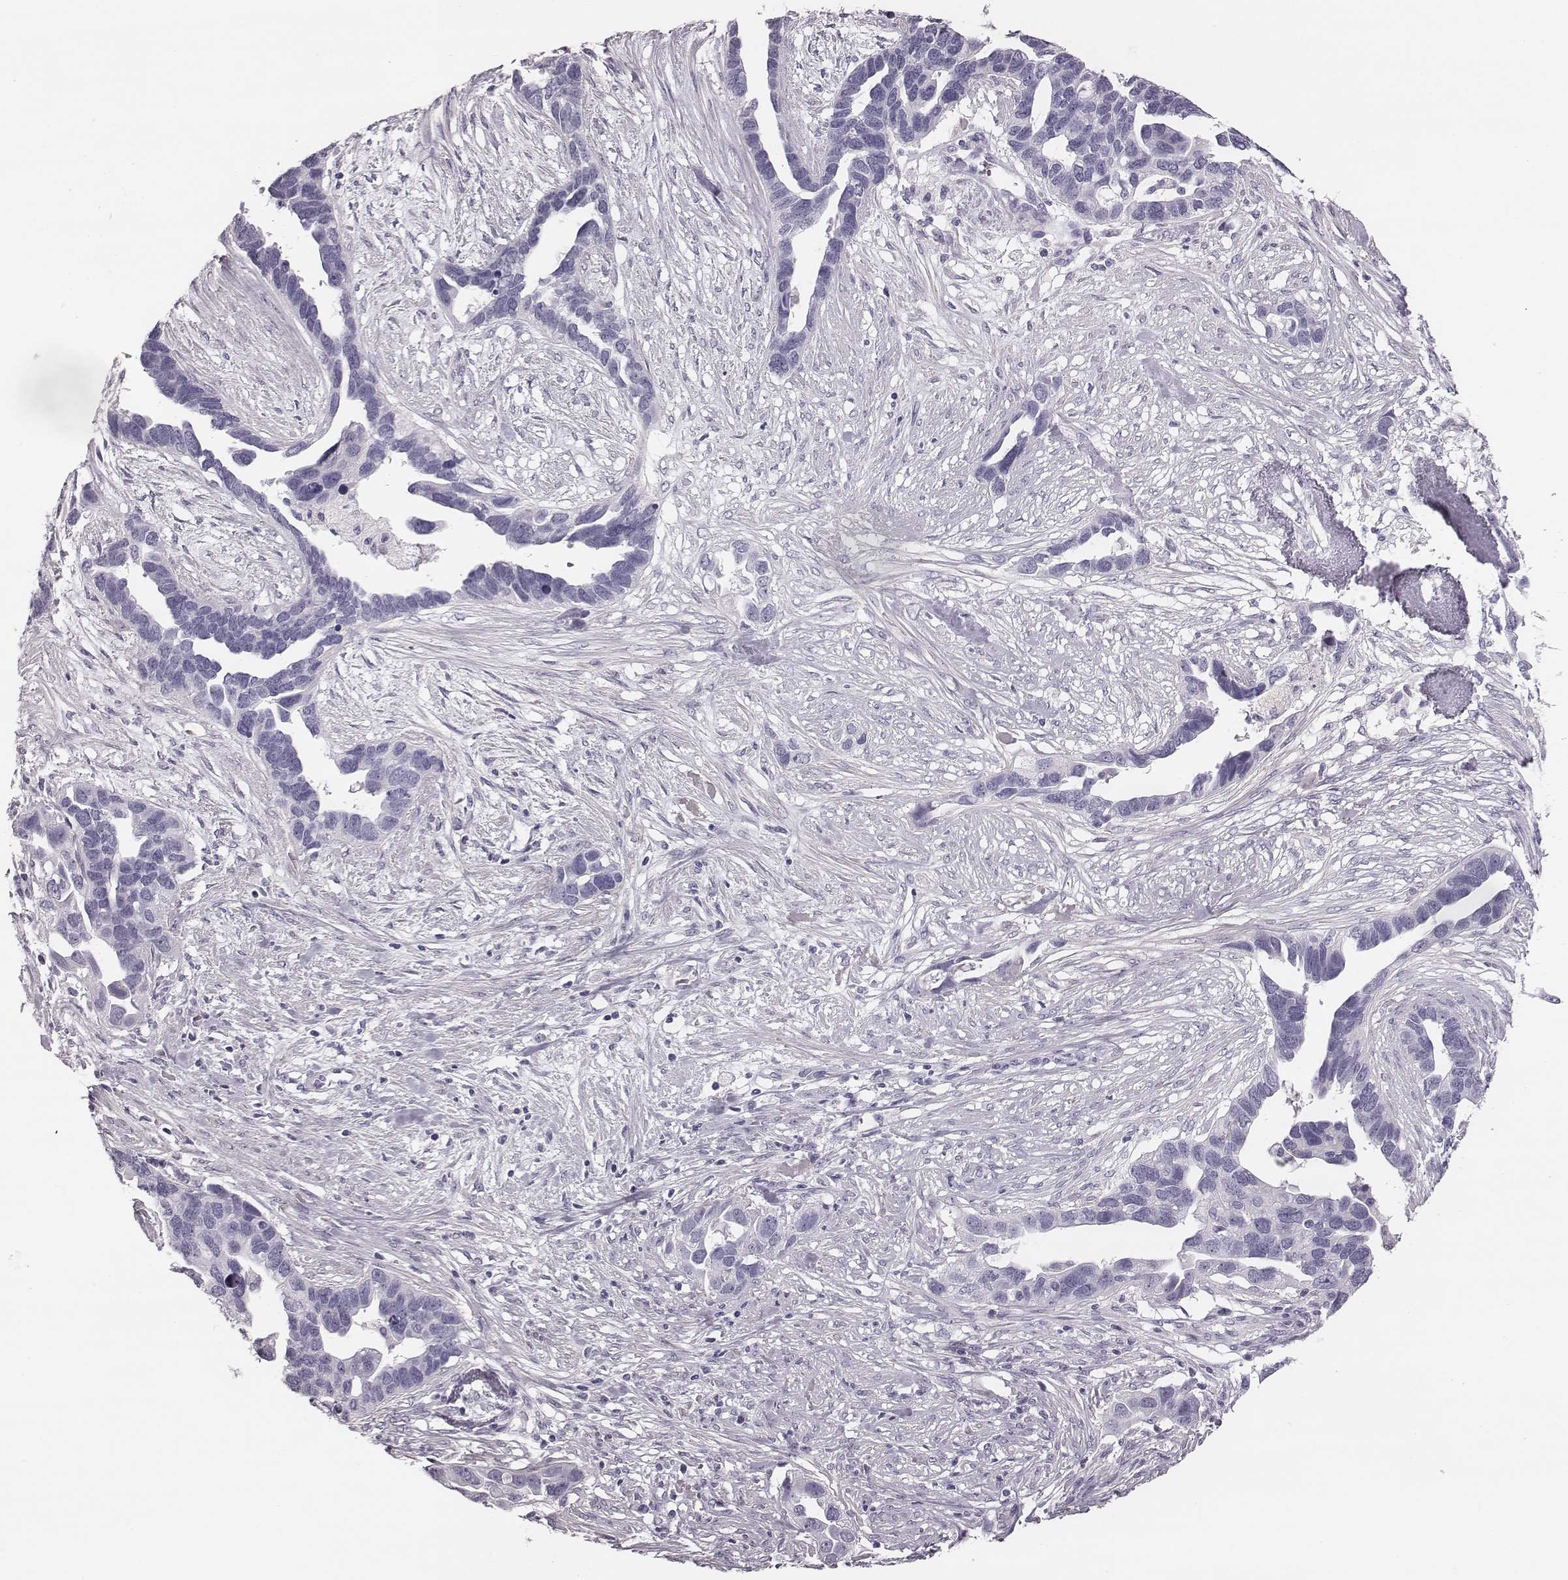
{"staining": {"intensity": "negative", "quantity": "none", "location": "none"}, "tissue": "ovarian cancer", "cell_type": "Tumor cells", "image_type": "cancer", "snomed": [{"axis": "morphology", "description": "Cystadenocarcinoma, serous, NOS"}, {"axis": "topography", "description": "Ovary"}], "caption": "Ovarian cancer stained for a protein using immunohistochemistry exhibits no expression tumor cells.", "gene": "CRISP1", "patient": {"sex": "female", "age": 54}}